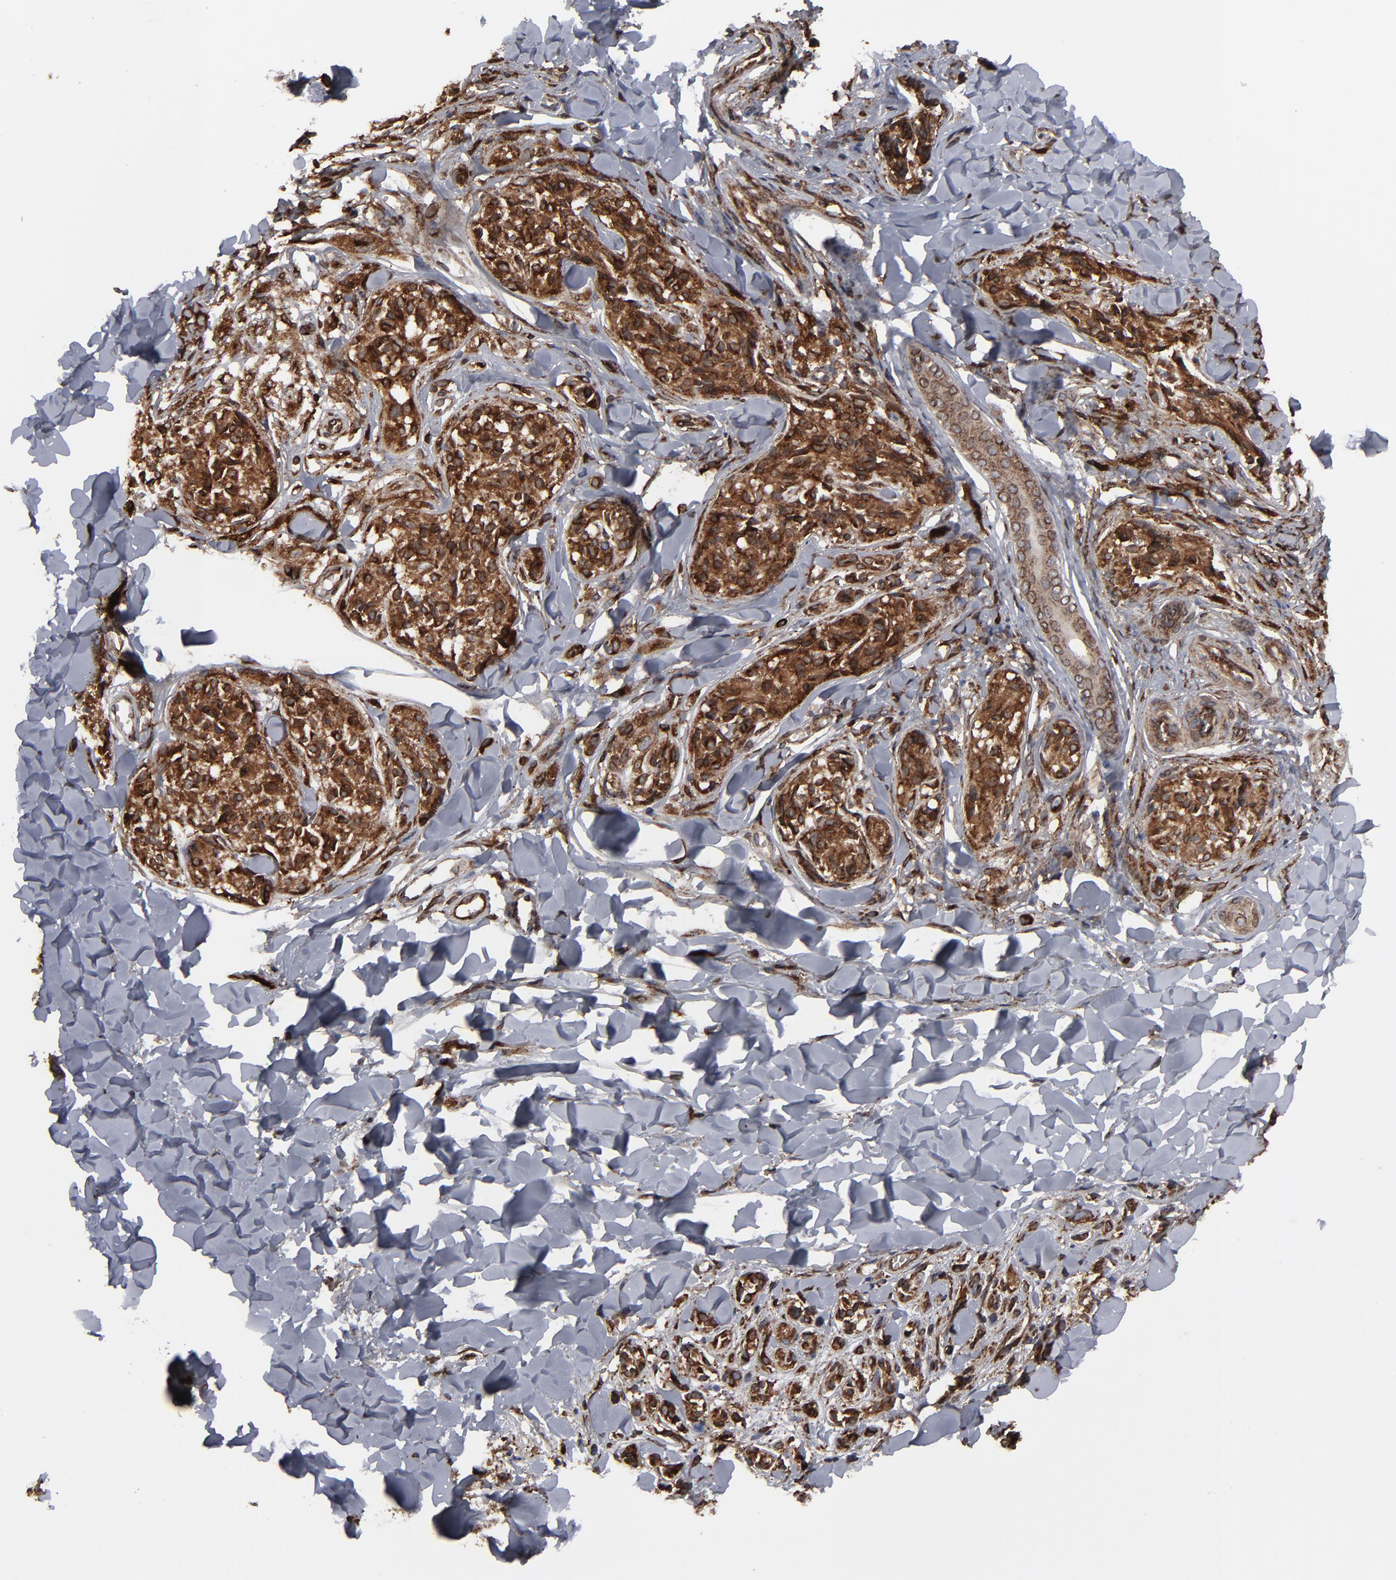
{"staining": {"intensity": "strong", "quantity": ">75%", "location": "cytoplasmic/membranous"}, "tissue": "melanoma", "cell_type": "Tumor cells", "image_type": "cancer", "snomed": [{"axis": "morphology", "description": "Malignant melanoma, Metastatic site"}, {"axis": "topography", "description": "Skin"}], "caption": "This micrograph exhibits IHC staining of human malignant melanoma (metastatic site), with high strong cytoplasmic/membranous expression in approximately >75% of tumor cells.", "gene": "CNIH1", "patient": {"sex": "female", "age": 66}}